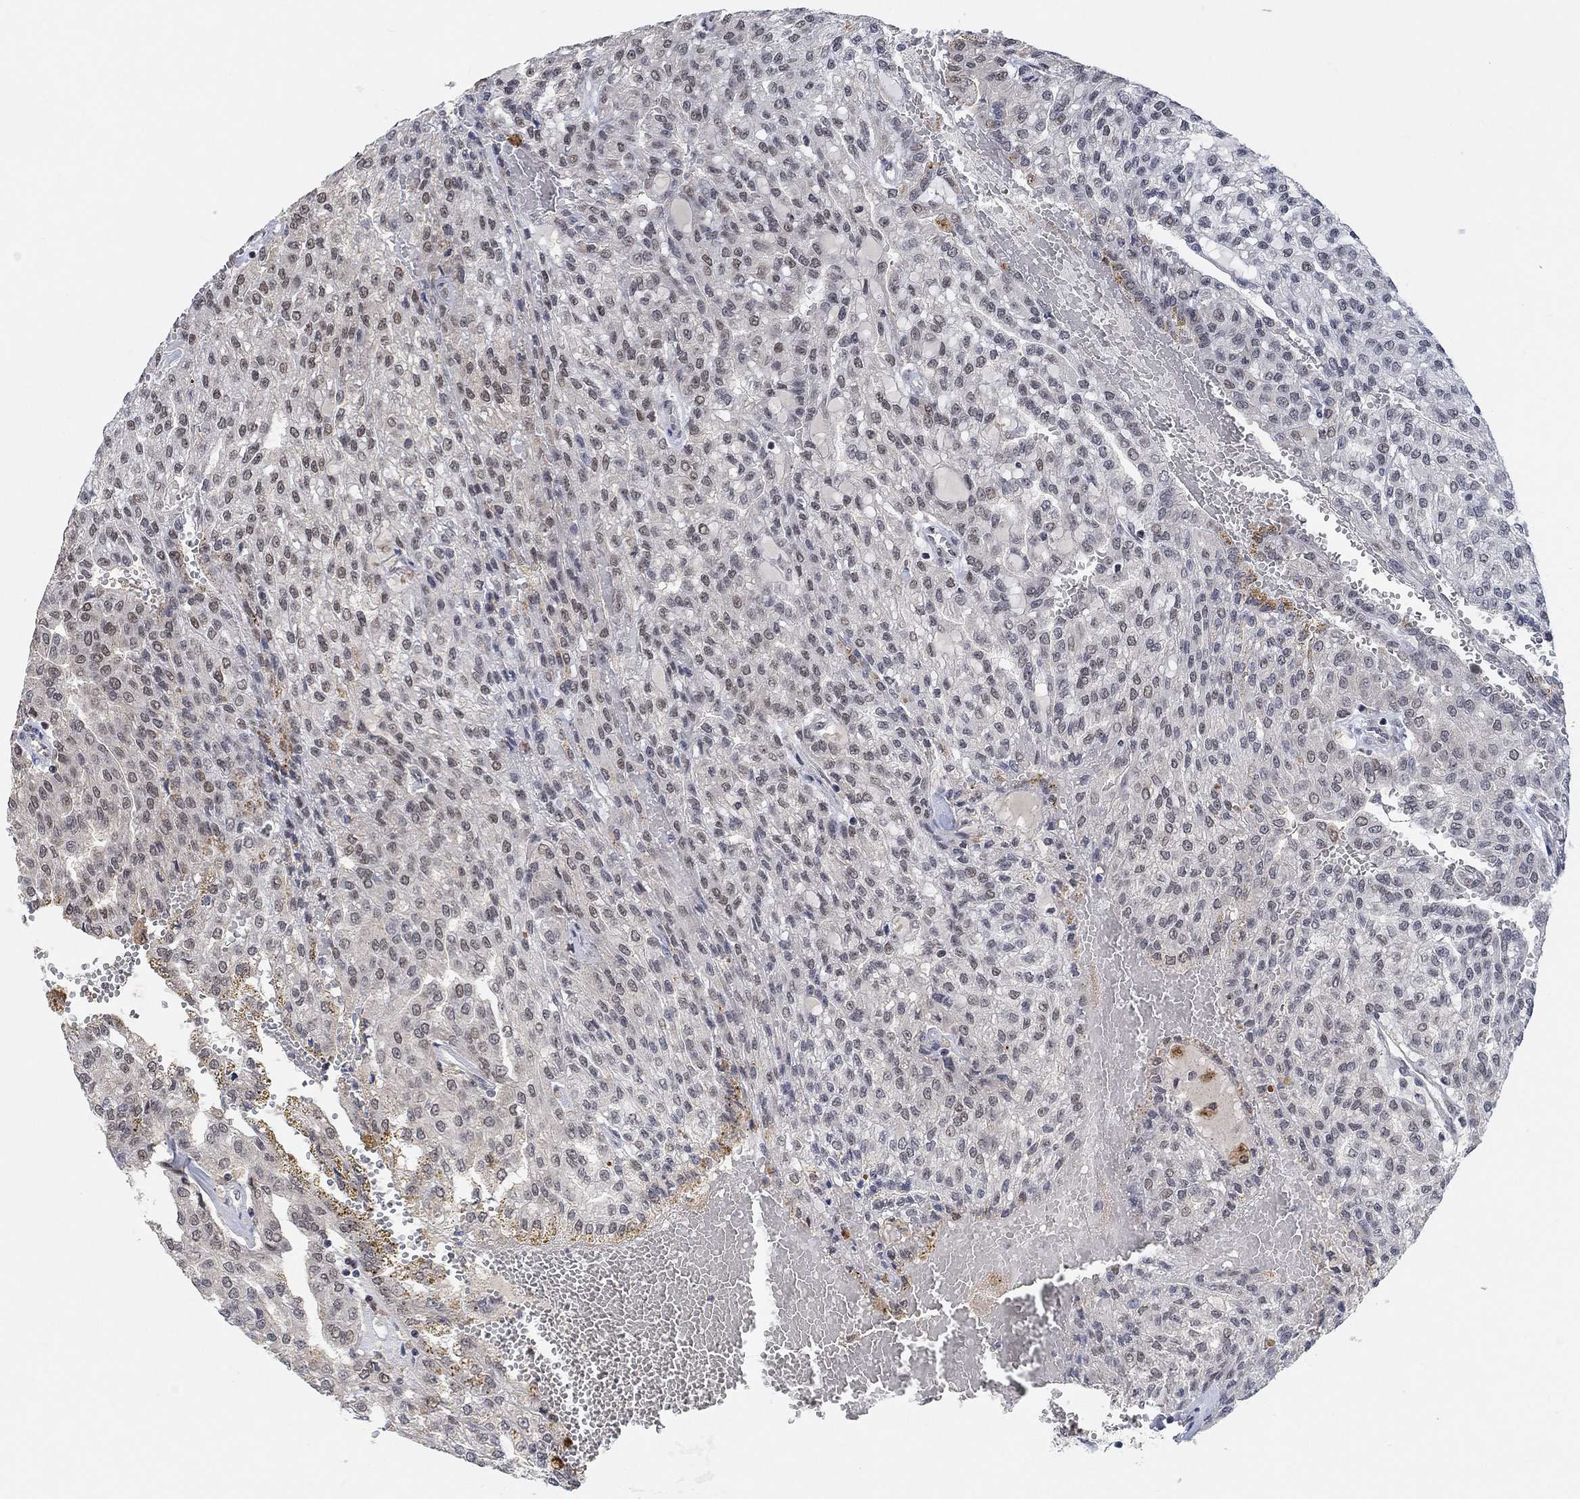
{"staining": {"intensity": "moderate", "quantity": "<25%", "location": "nuclear"}, "tissue": "renal cancer", "cell_type": "Tumor cells", "image_type": "cancer", "snomed": [{"axis": "morphology", "description": "Adenocarcinoma, NOS"}, {"axis": "topography", "description": "Kidney"}], "caption": "Moderate nuclear protein staining is identified in about <25% of tumor cells in renal cancer.", "gene": "THAP8", "patient": {"sex": "male", "age": 63}}